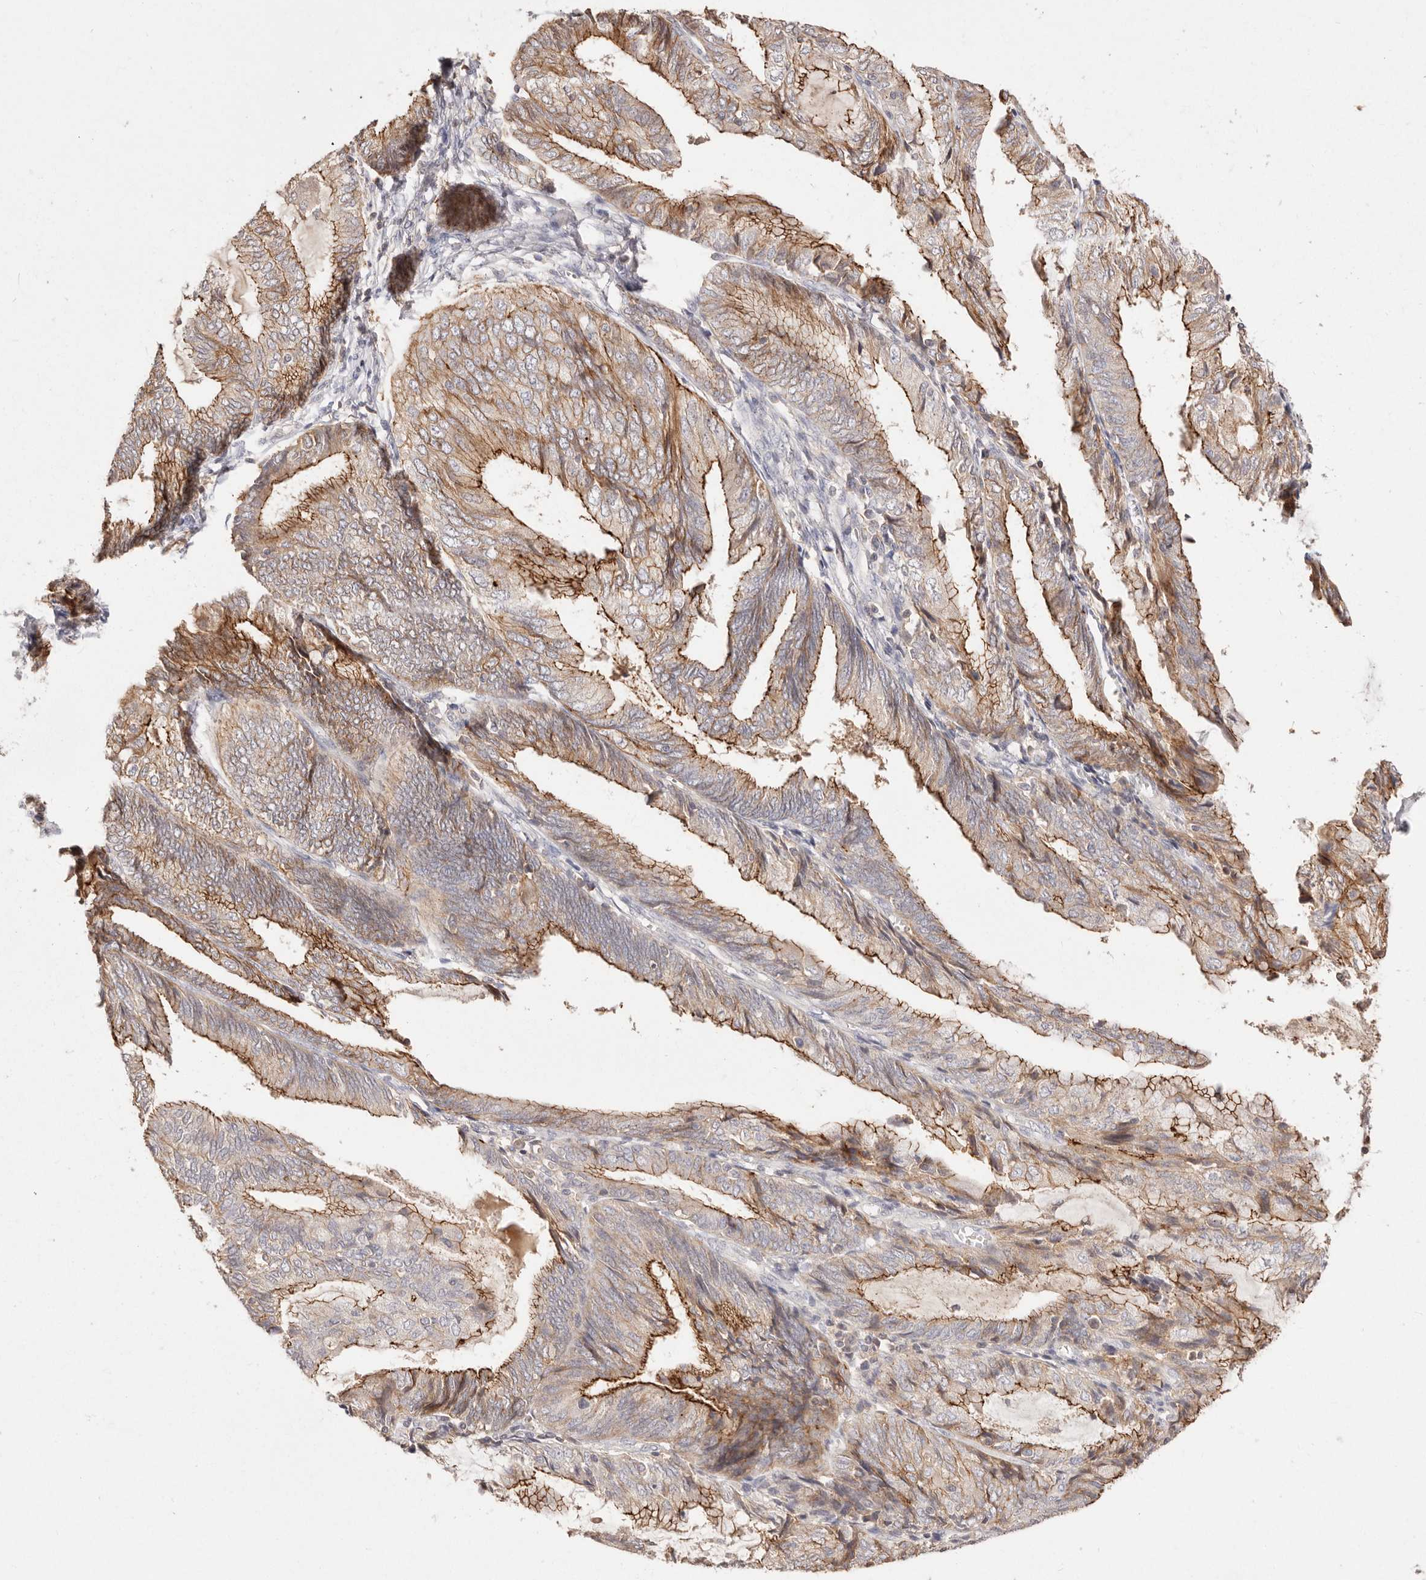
{"staining": {"intensity": "moderate", "quantity": "25%-75%", "location": "cytoplasmic/membranous"}, "tissue": "endometrial cancer", "cell_type": "Tumor cells", "image_type": "cancer", "snomed": [{"axis": "morphology", "description": "Adenocarcinoma, NOS"}, {"axis": "topography", "description": "Endometrium"}], "caption": "Adenocarcinoma (endometrial) stained with a protein marker reveals moderate staining in tumor cells.", "gene": "CXADR", "patient": {"sex": "female", "age": 81}}